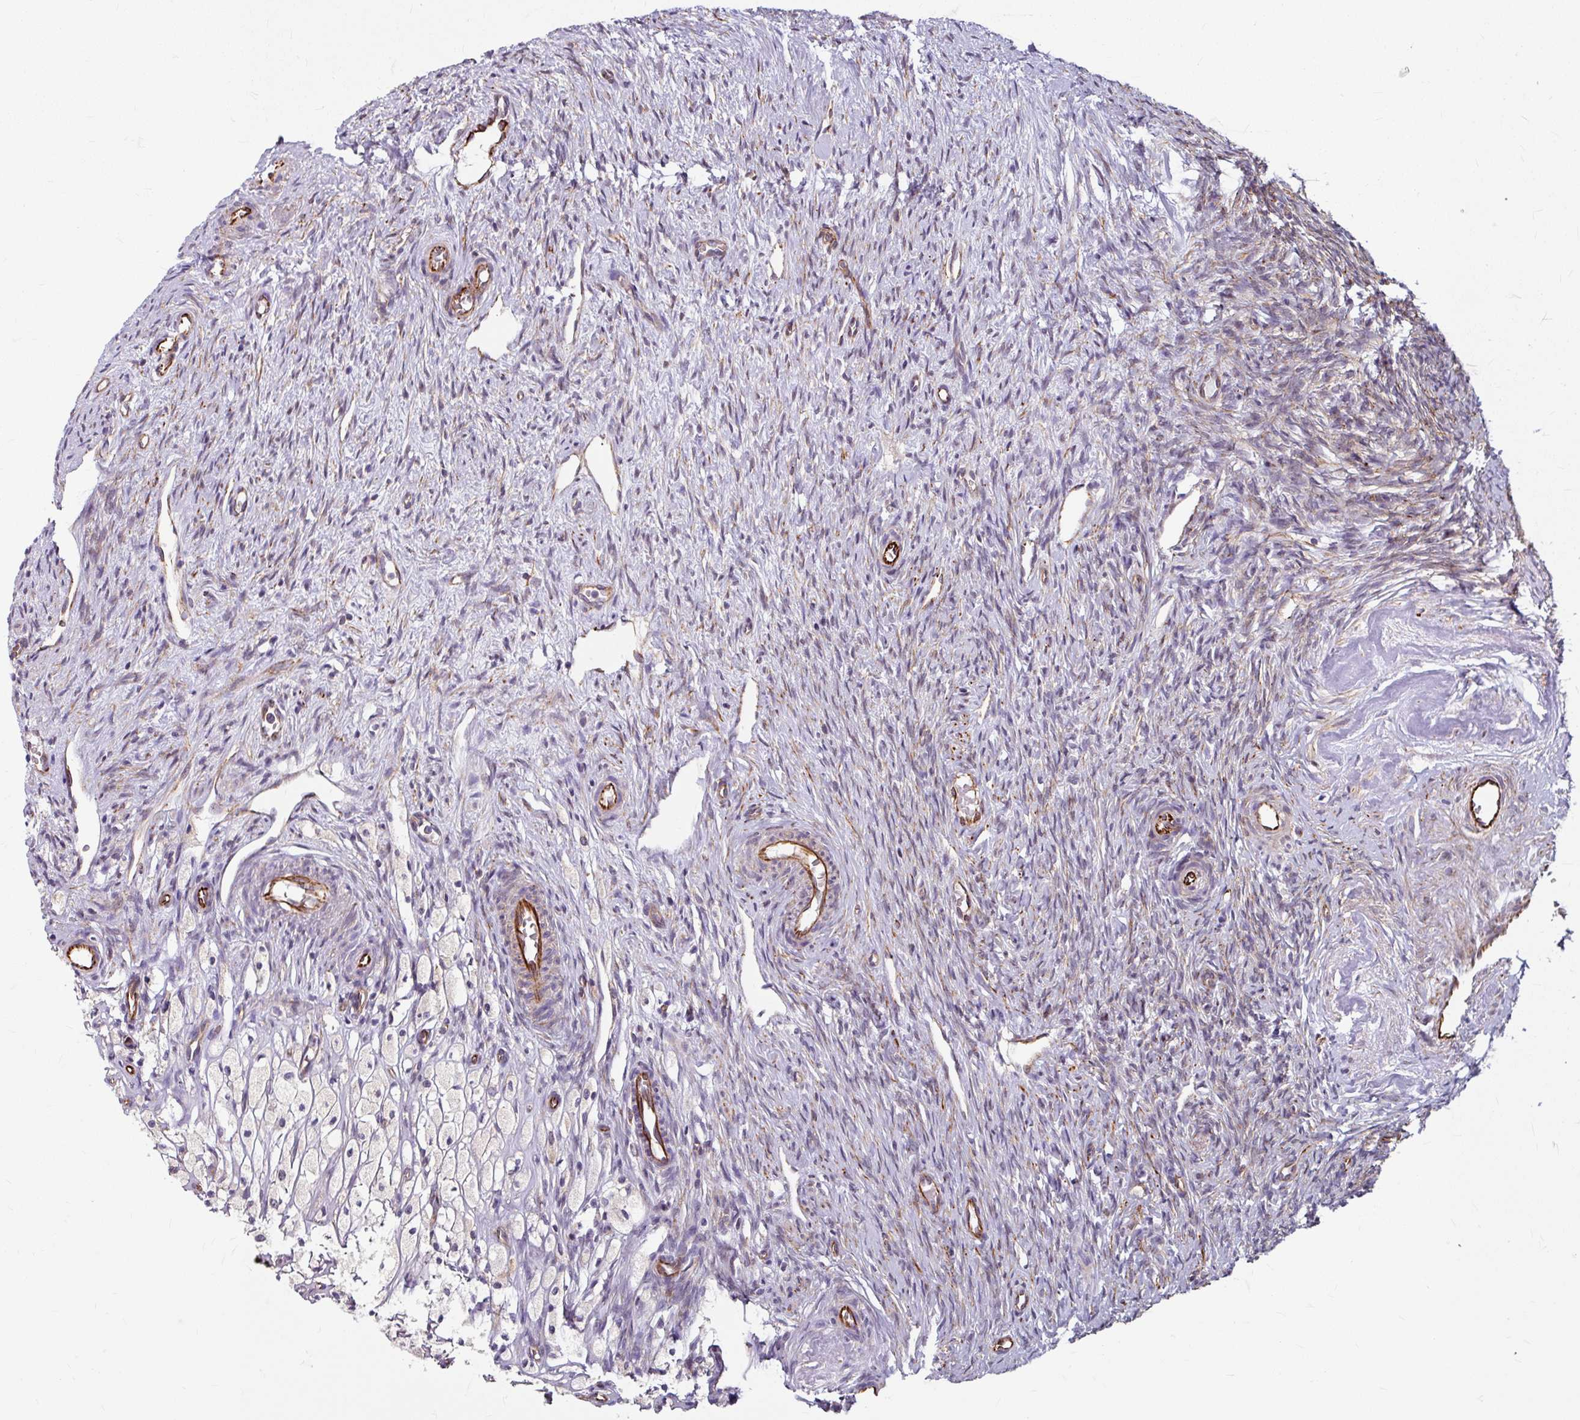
{"staining": {"intensity": "strong", "quantity": "25%-75%", "location": "cytoplasmic/membranous"}, "tissue": "ovary", "cell_type": "Follicle cells", "image_type": "normal", "snomed": [{"axis": "morphology", "description": "Normal tissue, NOS"}, {"axis": "topography", "description": "Ovary"}], "caption": "An image of ovary stained for a protein demonstrates strong cytoplasmic/membranous brown staining in follicle cells. The protein is stained brown, and the nuclei are stained in blue (DAB IHC with brightfield microscopy, high magnification).", "gene": "DAAM2", "patient": {"sex": "female", "age": 51}}